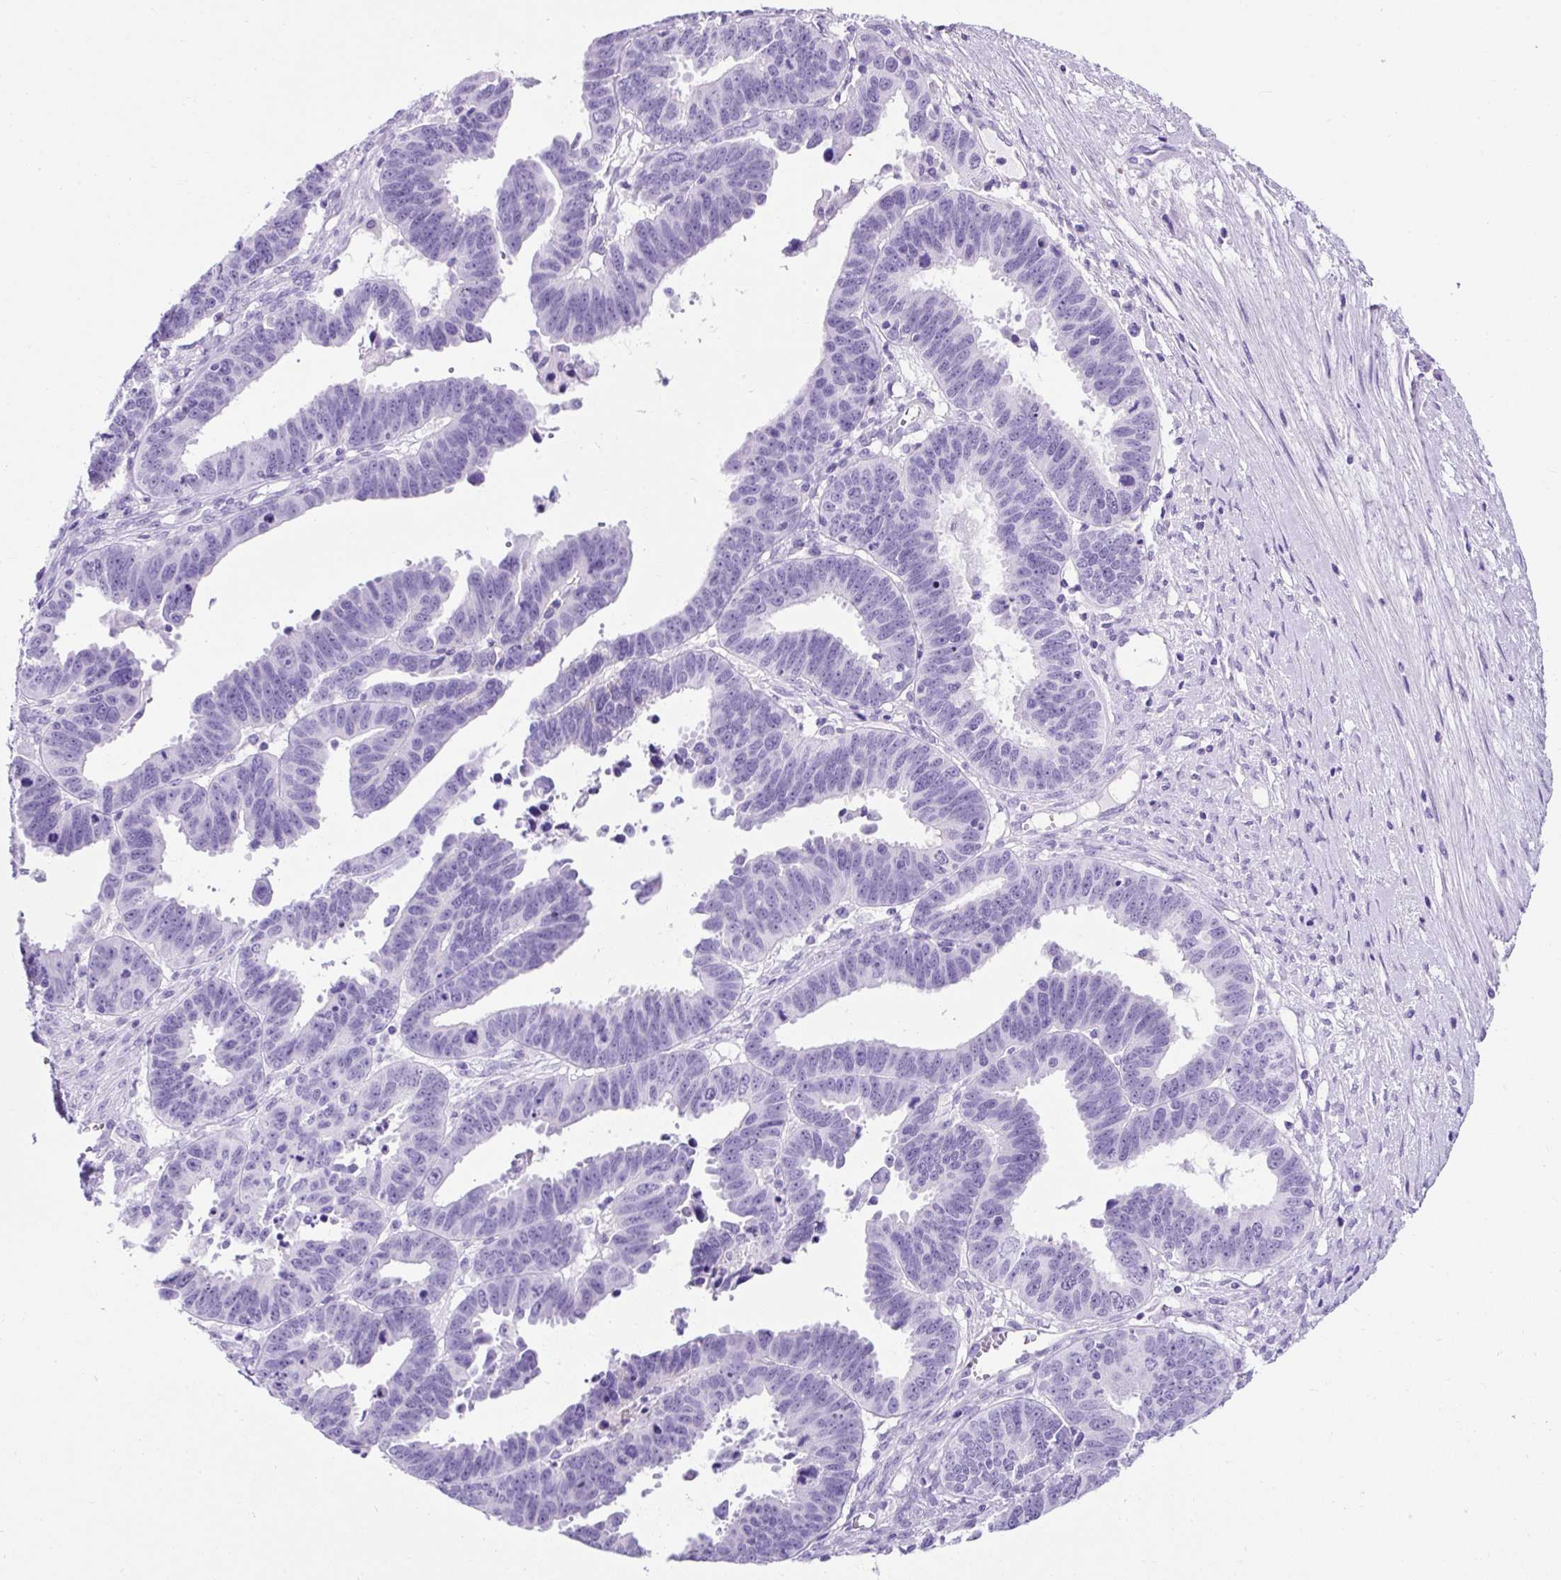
{"staining": {"intensity": "negative", "quantity": "none", "location": "none"}, "tissue": "ovarian cancer", "cell_type": "Tumor cells", "image_type": "cancer", "snomed": [{"axis": "morphology", "description": "Carcinoma, endometroid"}, {"axis": "morphology", "description": "Cystadenocarcinoma, serous, NOS"}, {"axis": "topography", "description": "Ovary"}], "caption": "Immunohistochemistry (IHC) histopathology image of neoplastic tissue: human endometroid carcinoma (ovarian) stained with DAB (3,3'-diaminobenzidine) demonstrates no significant protein positivity in tumor cells. (DAB IHC visualized using brightfield microscopy, high magnification).", "gene": "KRT12", "patient": {"sex": "female", "age": 45}}